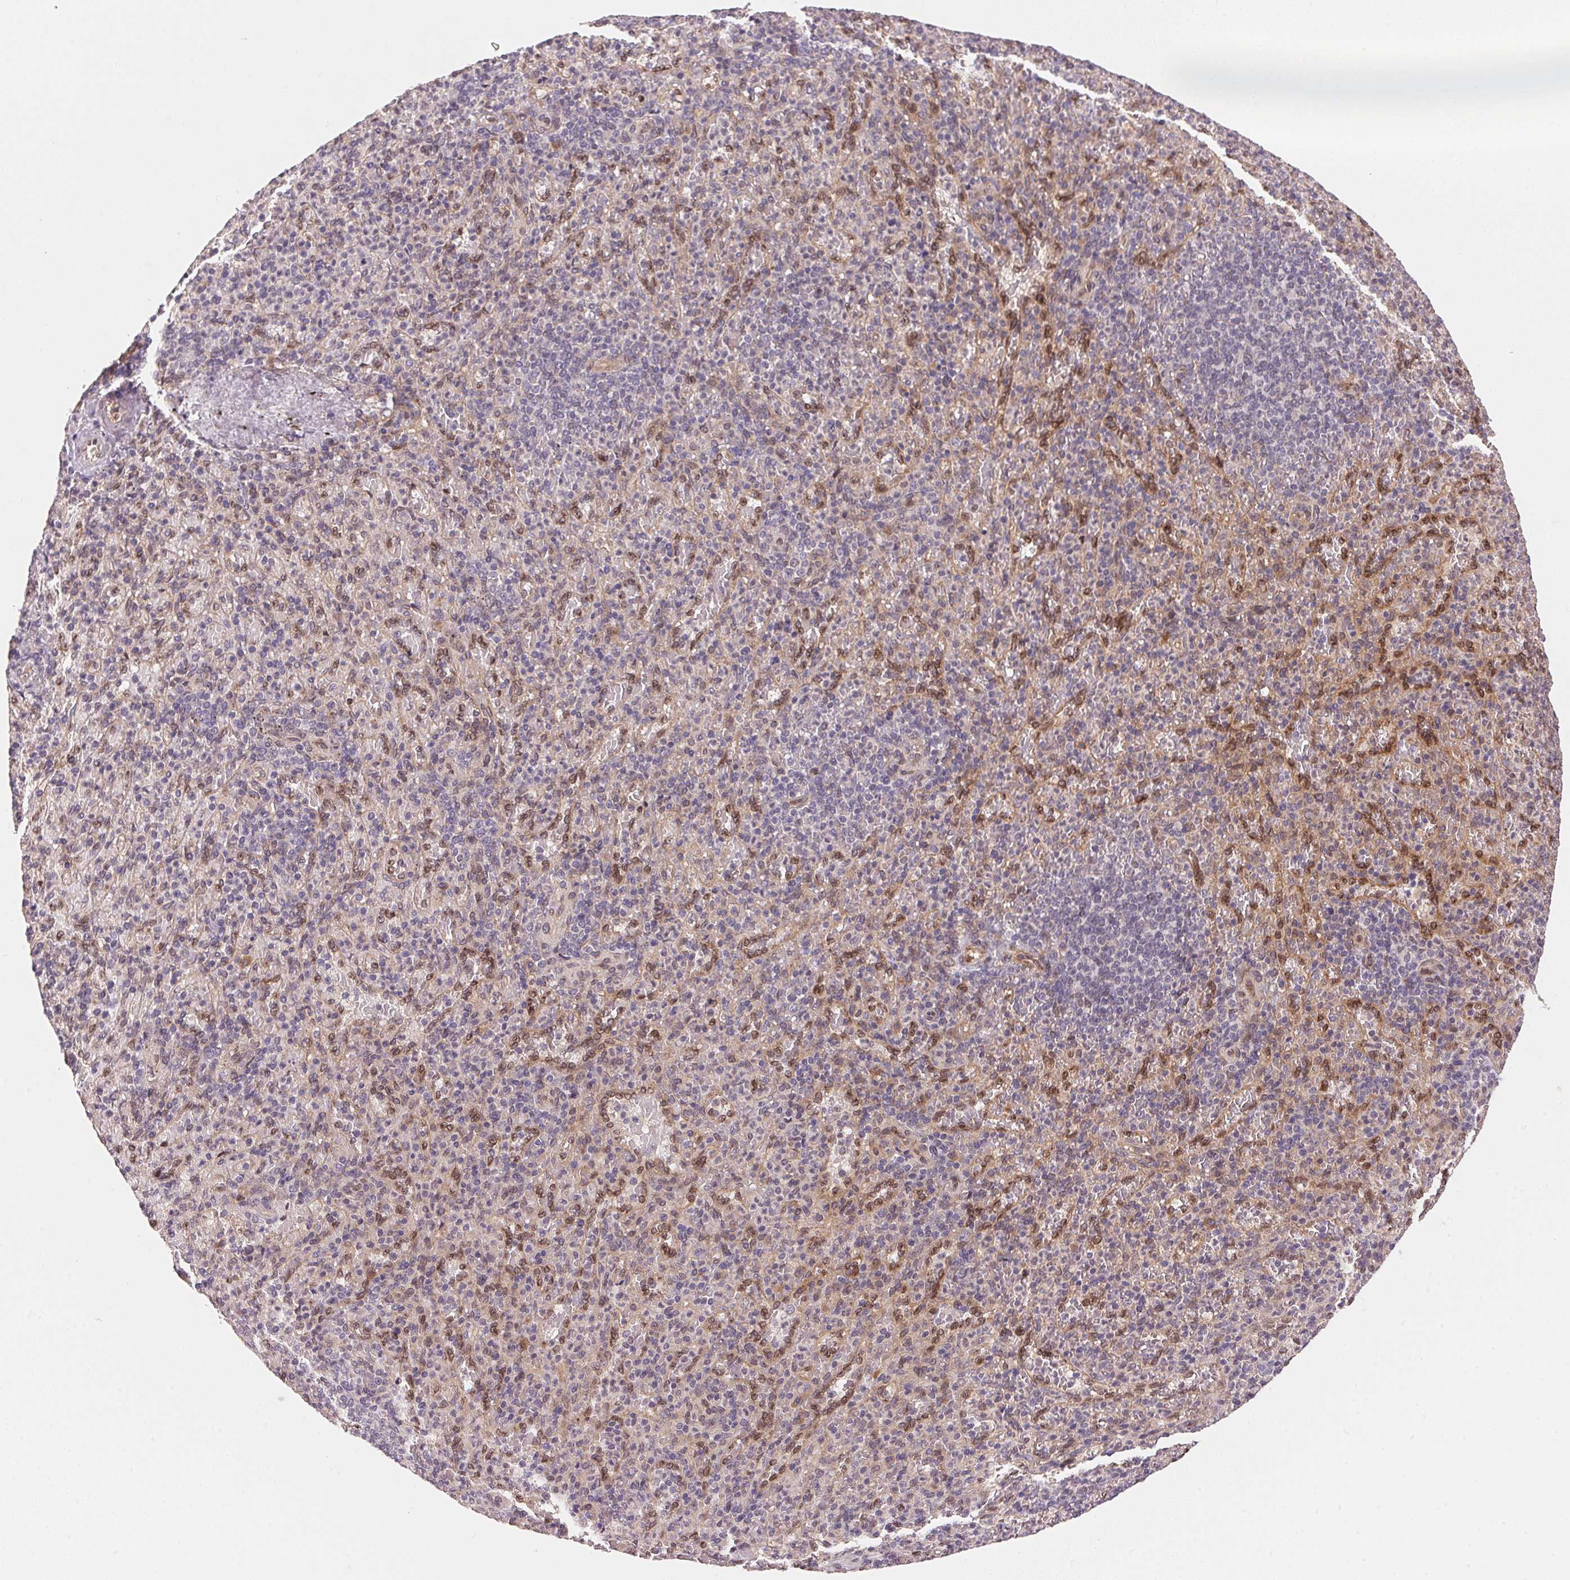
{"staining": {"intensity": "negative", "quantity": "none", "location": "none"}, "tissue": "spleen", "cell_type": "Cells in red pulp", "image_type": "normal", "snomed": [{"axis": "morphology", "description": "Normal tissue, NOS"}, {"axis": "topography", "description": "Spleen"}], "caption": "A high-resolution image shows immunohistochemistry (IHC) staining of benign spleen, which displays no significant expression in cells in red pulp. (Stains: DAB immunohistochemistry with hematoxylin counter stain, Microscopy: brightfield microscopy at high magnification).", "gene": "EI24", "patient": {"sex": "female", "age": 74}}